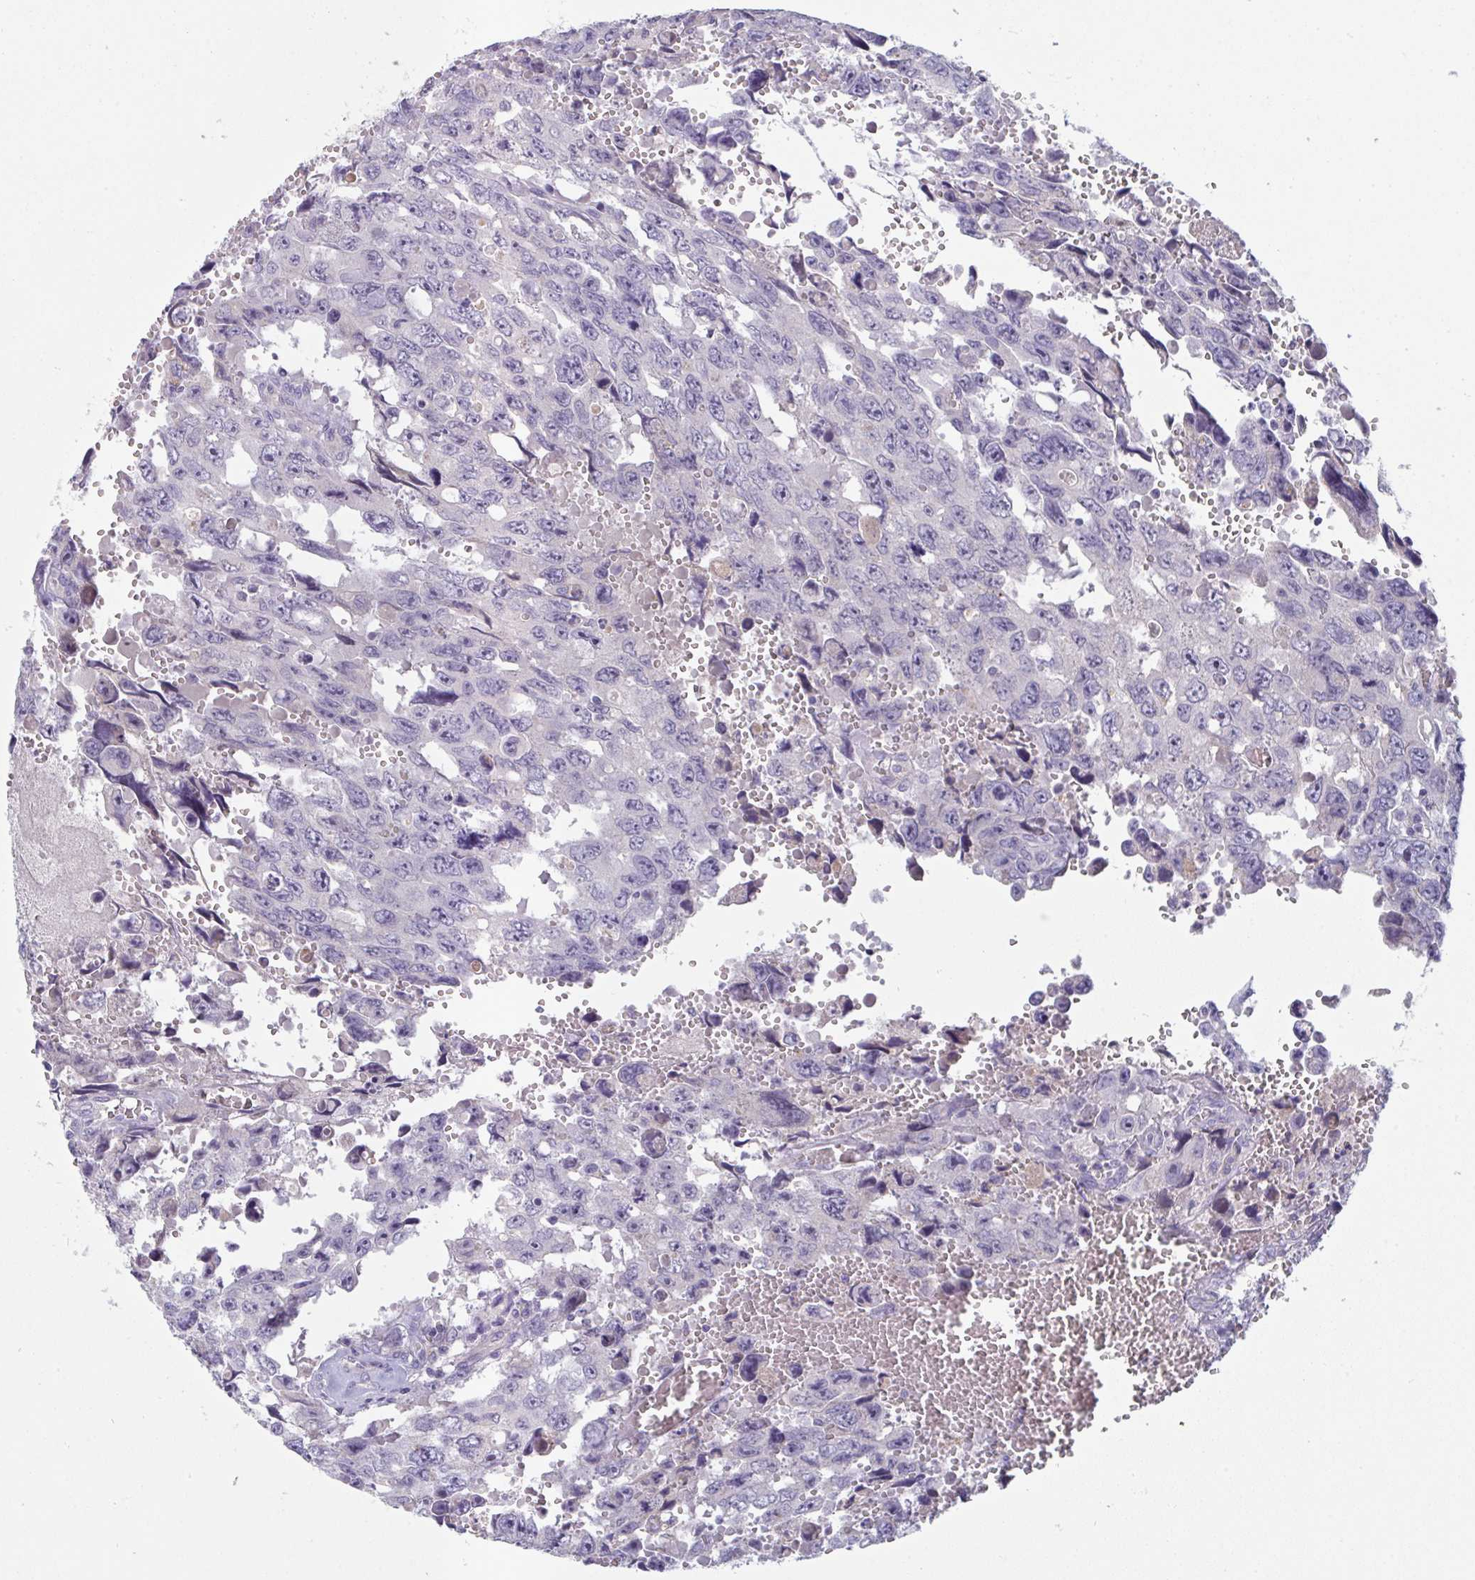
{"staining": {"intensity": "negative", "quantity": "none", "location": "none"}, "tissue": "testis cancer", "cell_type": "Tumor cells", "image_type": "cancer", "snomed": [{"axis": "morphology", "description": "Seminoma, NOS"}, {"axis": "topography", "description": "Testis"}], "caption": "Immunohistochemistry (IHC) image of testis cancer stained for a protein (brown), which reveals no staining in tumor cells. The staining is performed using DAB (3,3'-diaminobenzidine) brown chromogen with nuclei counter-stained in using hematoxylin.", "gene": "HGFAC", "patient": {"sex": "male", "age": 26}}